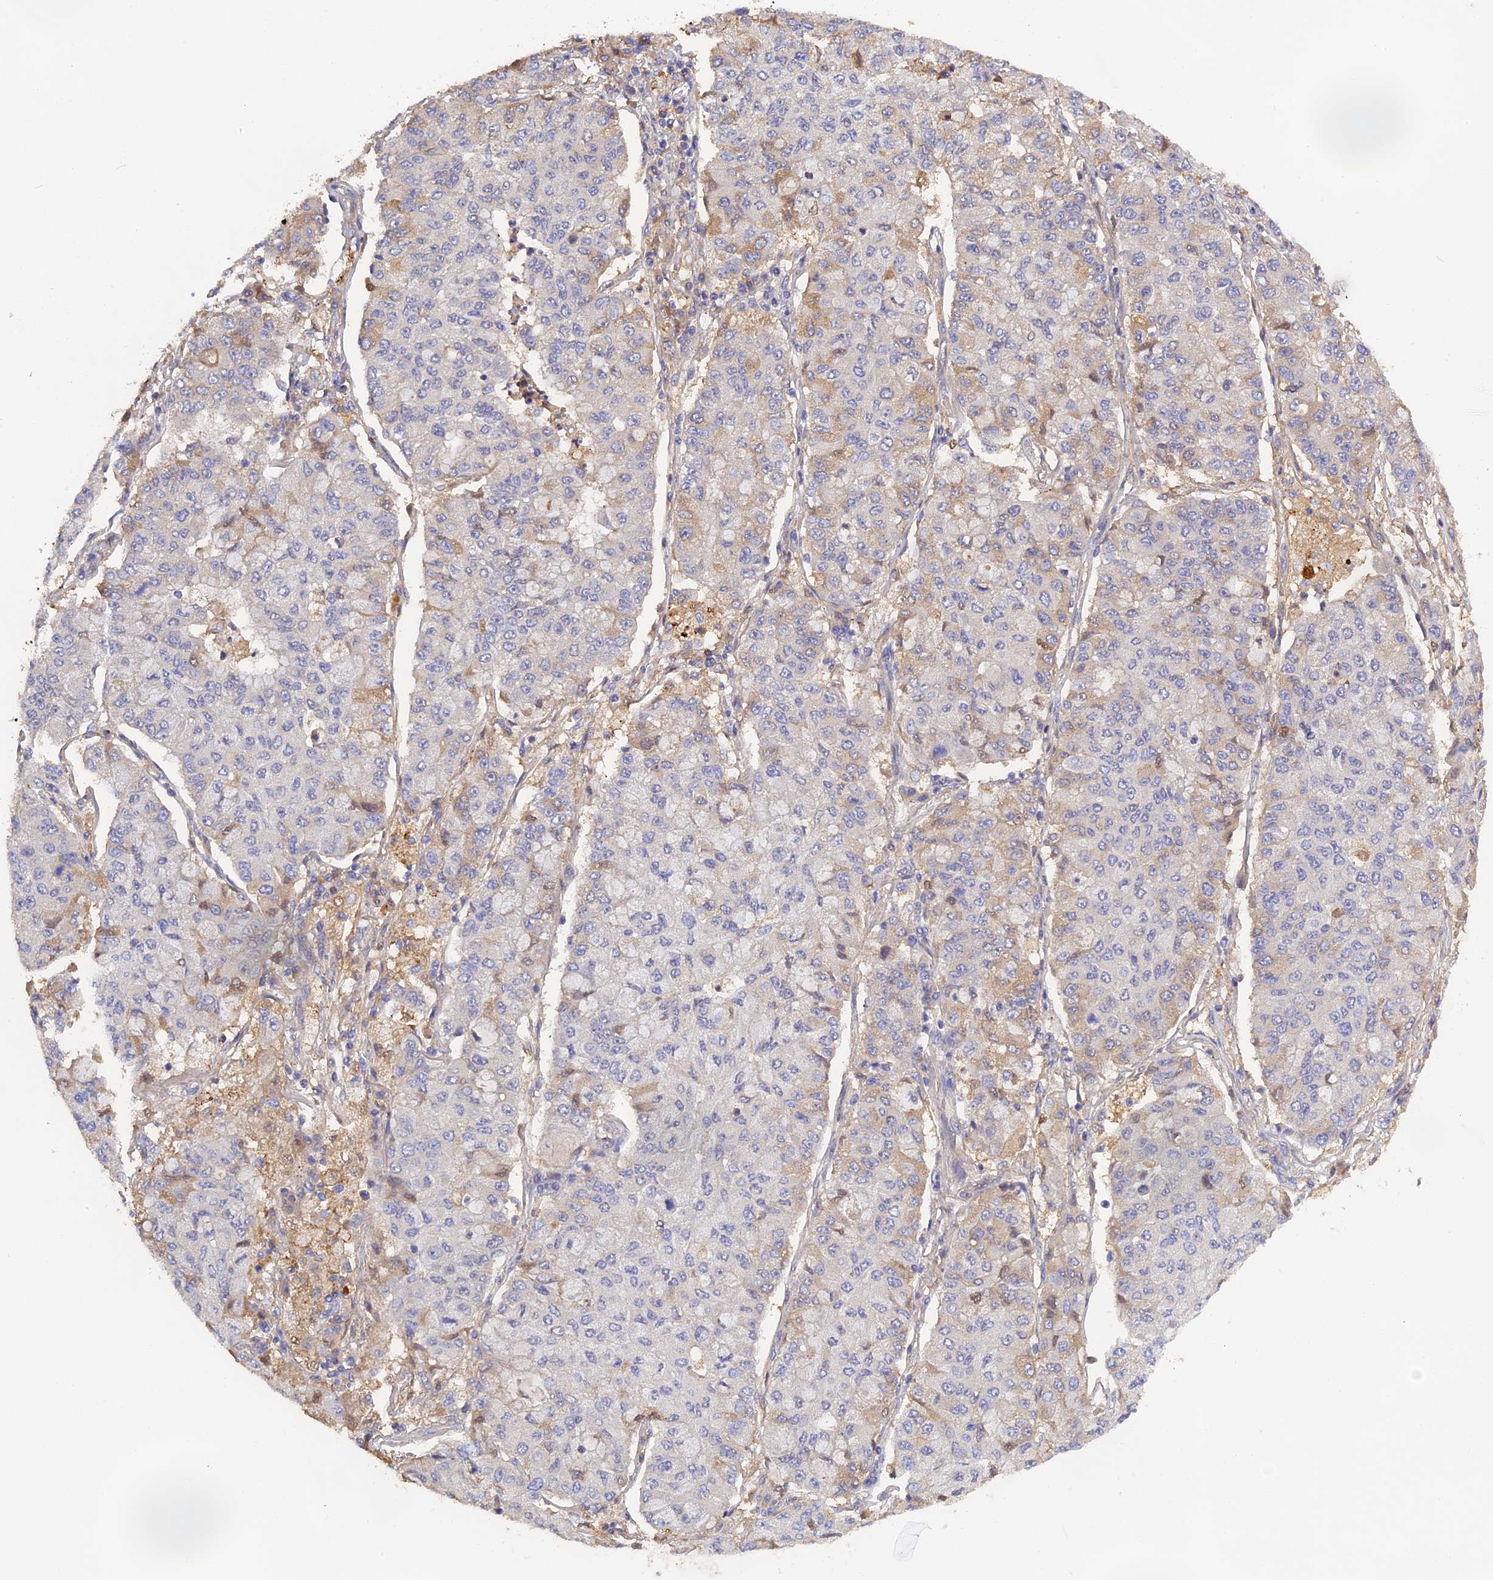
{"staining": {"intensity": "weak", "quantity": "<25%", "location": "cytoplasmic/membranous"}, "tissue": "lung cancer", "cell_type": "Tumor cells", "image_type": "cancer", "snomed": [{"axis": "morphology", "description": "Squamous cell carcinoma, NOS"}, {"axis": "topography", "description": "Lung"}], "caption": "Lung squamous cell carcinoma was stained to show a protein in brown. There is no significant expression in tumor cells.", "gene": "PZP", "patient": {"sex": "male", "age": 74}}